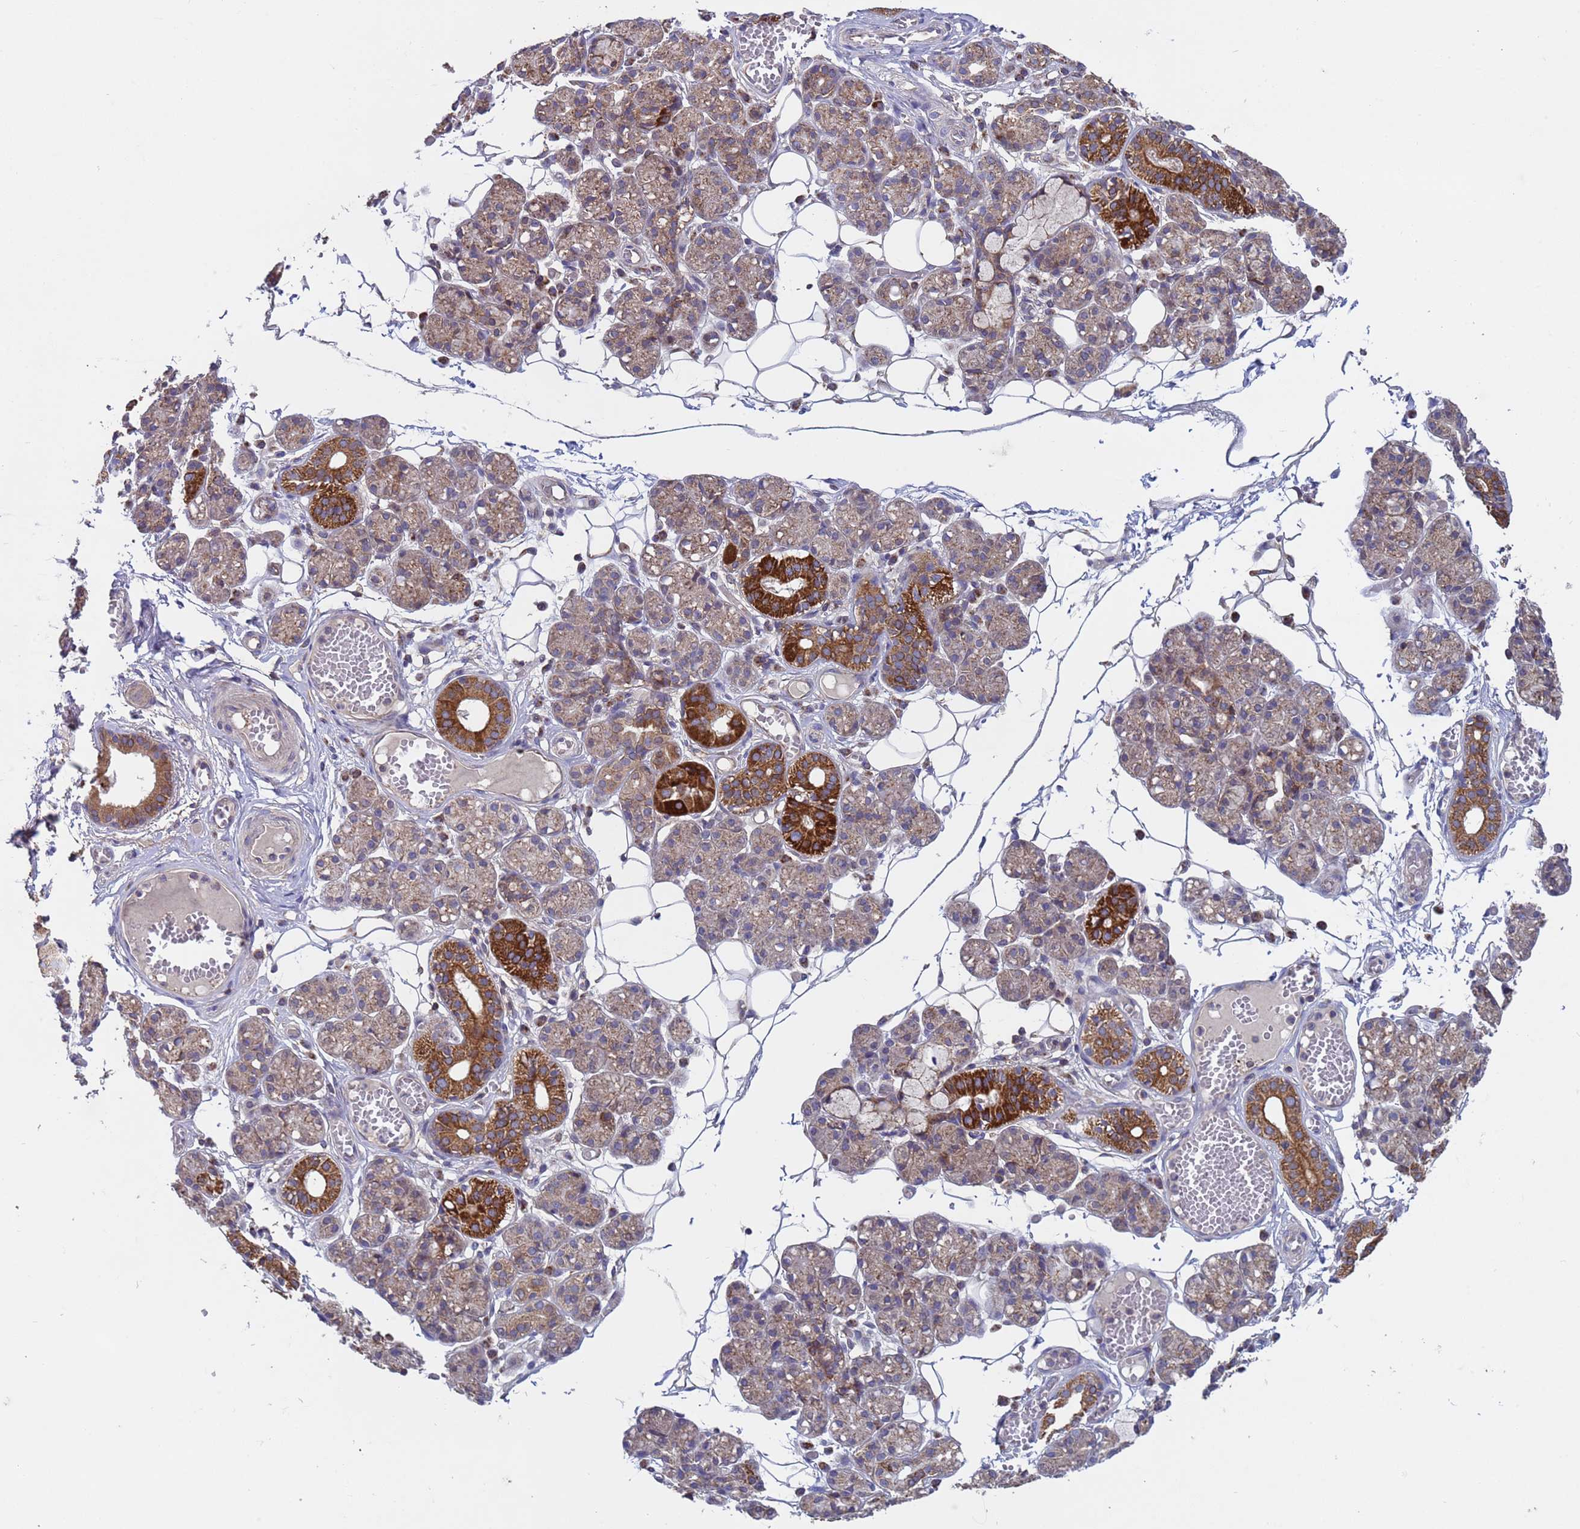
{"staining": {"intensity": "strong", "quantity": "<25%", "location": "cytoplasmic/membranous"}, "tissue": "salivary gland", "cell_type": "Glandular cells", "image_type": "normal", "snomed": [{"axis": "morphology", "description": "Normal tissue, NOS"}, {"axis": "topography", "description": "Salivary gland"}], "caption": "Immunohistochemistry (IHC) image of normal salivary gland stained for a protein (brown), which demonstrates medium levels of strong cytoplasmic/membranous staining in approximately <25% of glandular cells.", "gene": "ACAD8", "patient": {"sex": "male", "age": 63}}